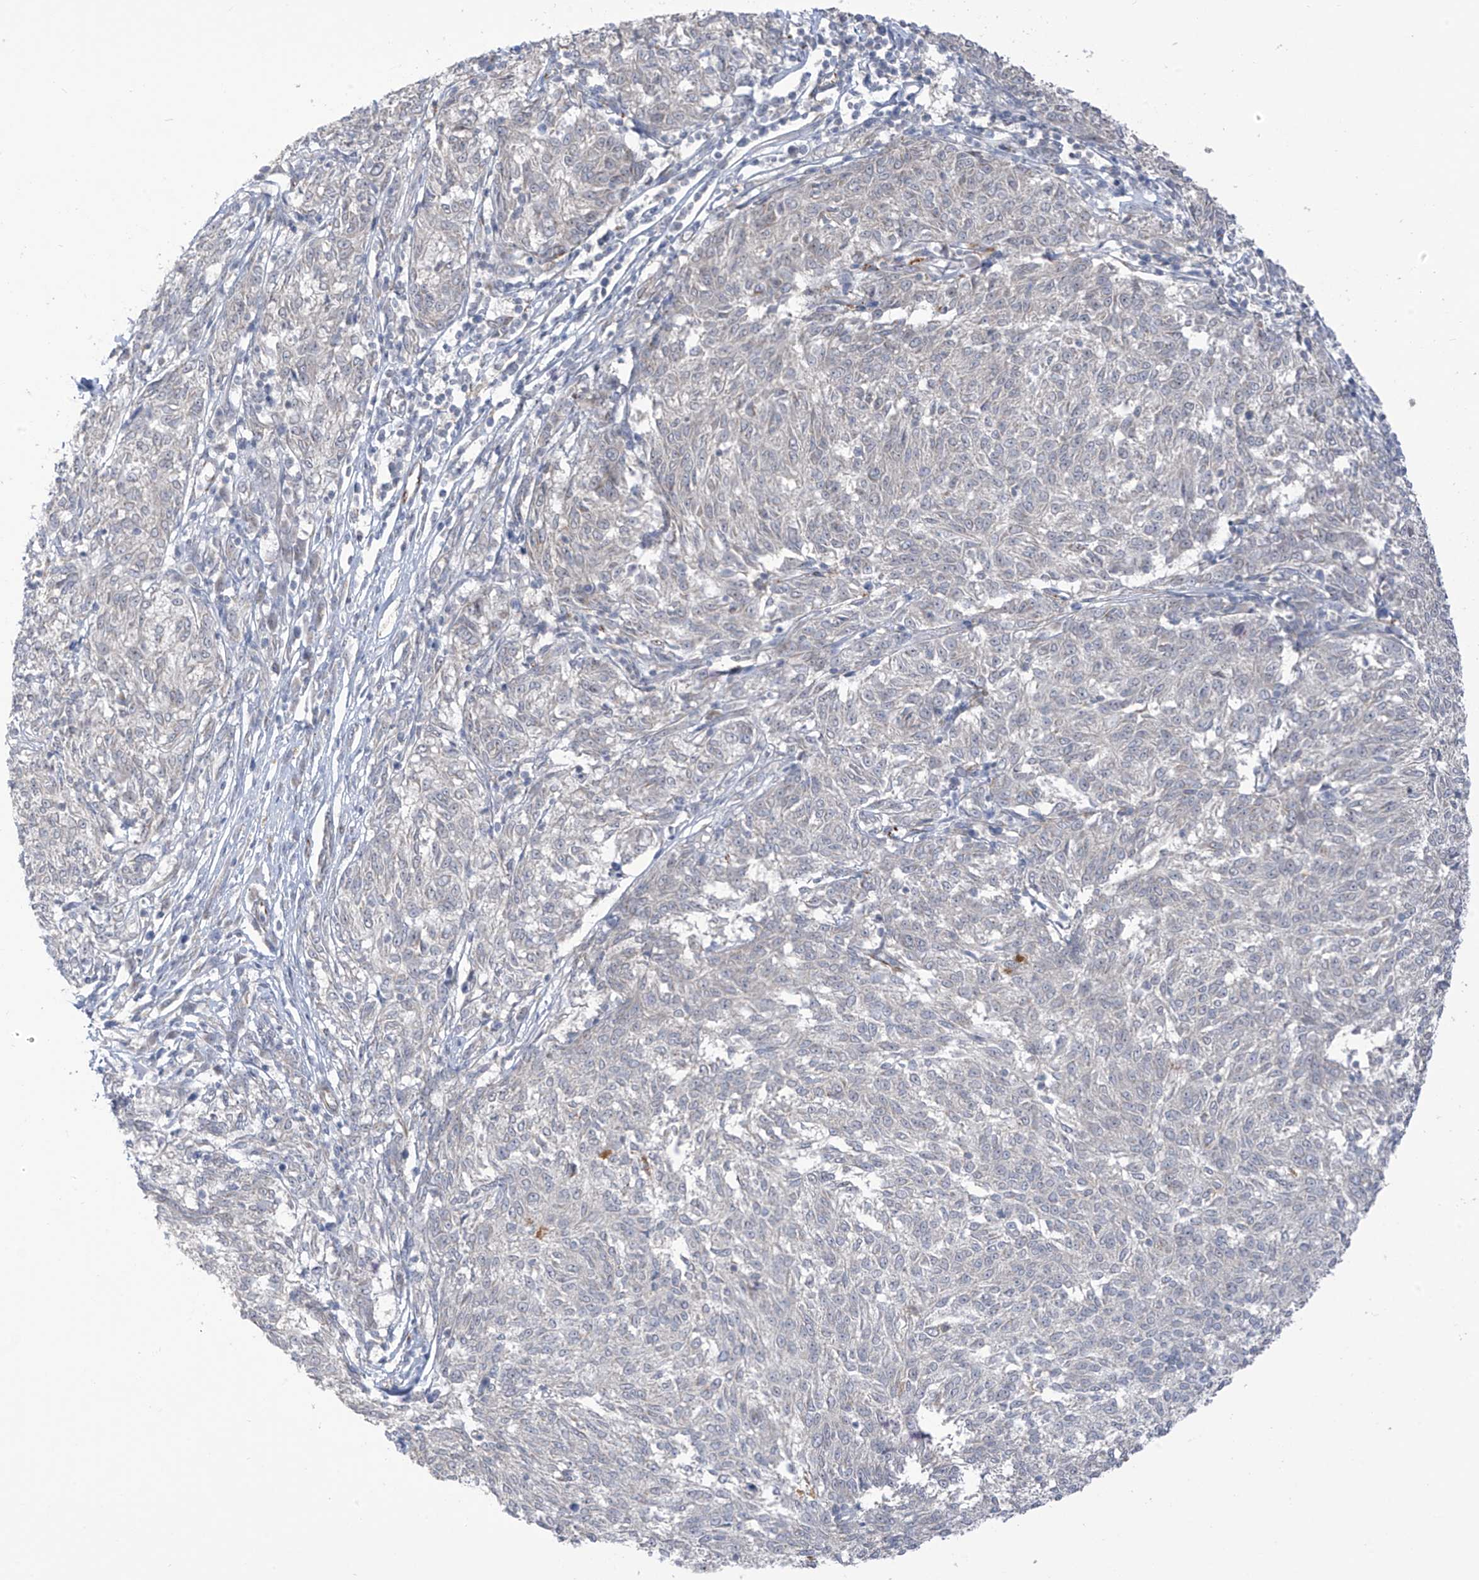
{"staining": {"intensity": "negative", "quantity": "none", "location": "none"}, "tissue": "melanoma", "cell_type": "Tumor cells", "image_type": "cancer", "snomed": [{"axis": "morphology", "description": "Malignant melanoma, NOS"}, {"axis": "topography", "description": "Skin"}], "caption": "Immunohistochemistry of human malignant melanoma displays no expression in tumor cells. (DAB immunohistochemistry (IHC), high magnification).", "gene": "HS6ST2", "patient": {"sex": "female", "age": 72}}